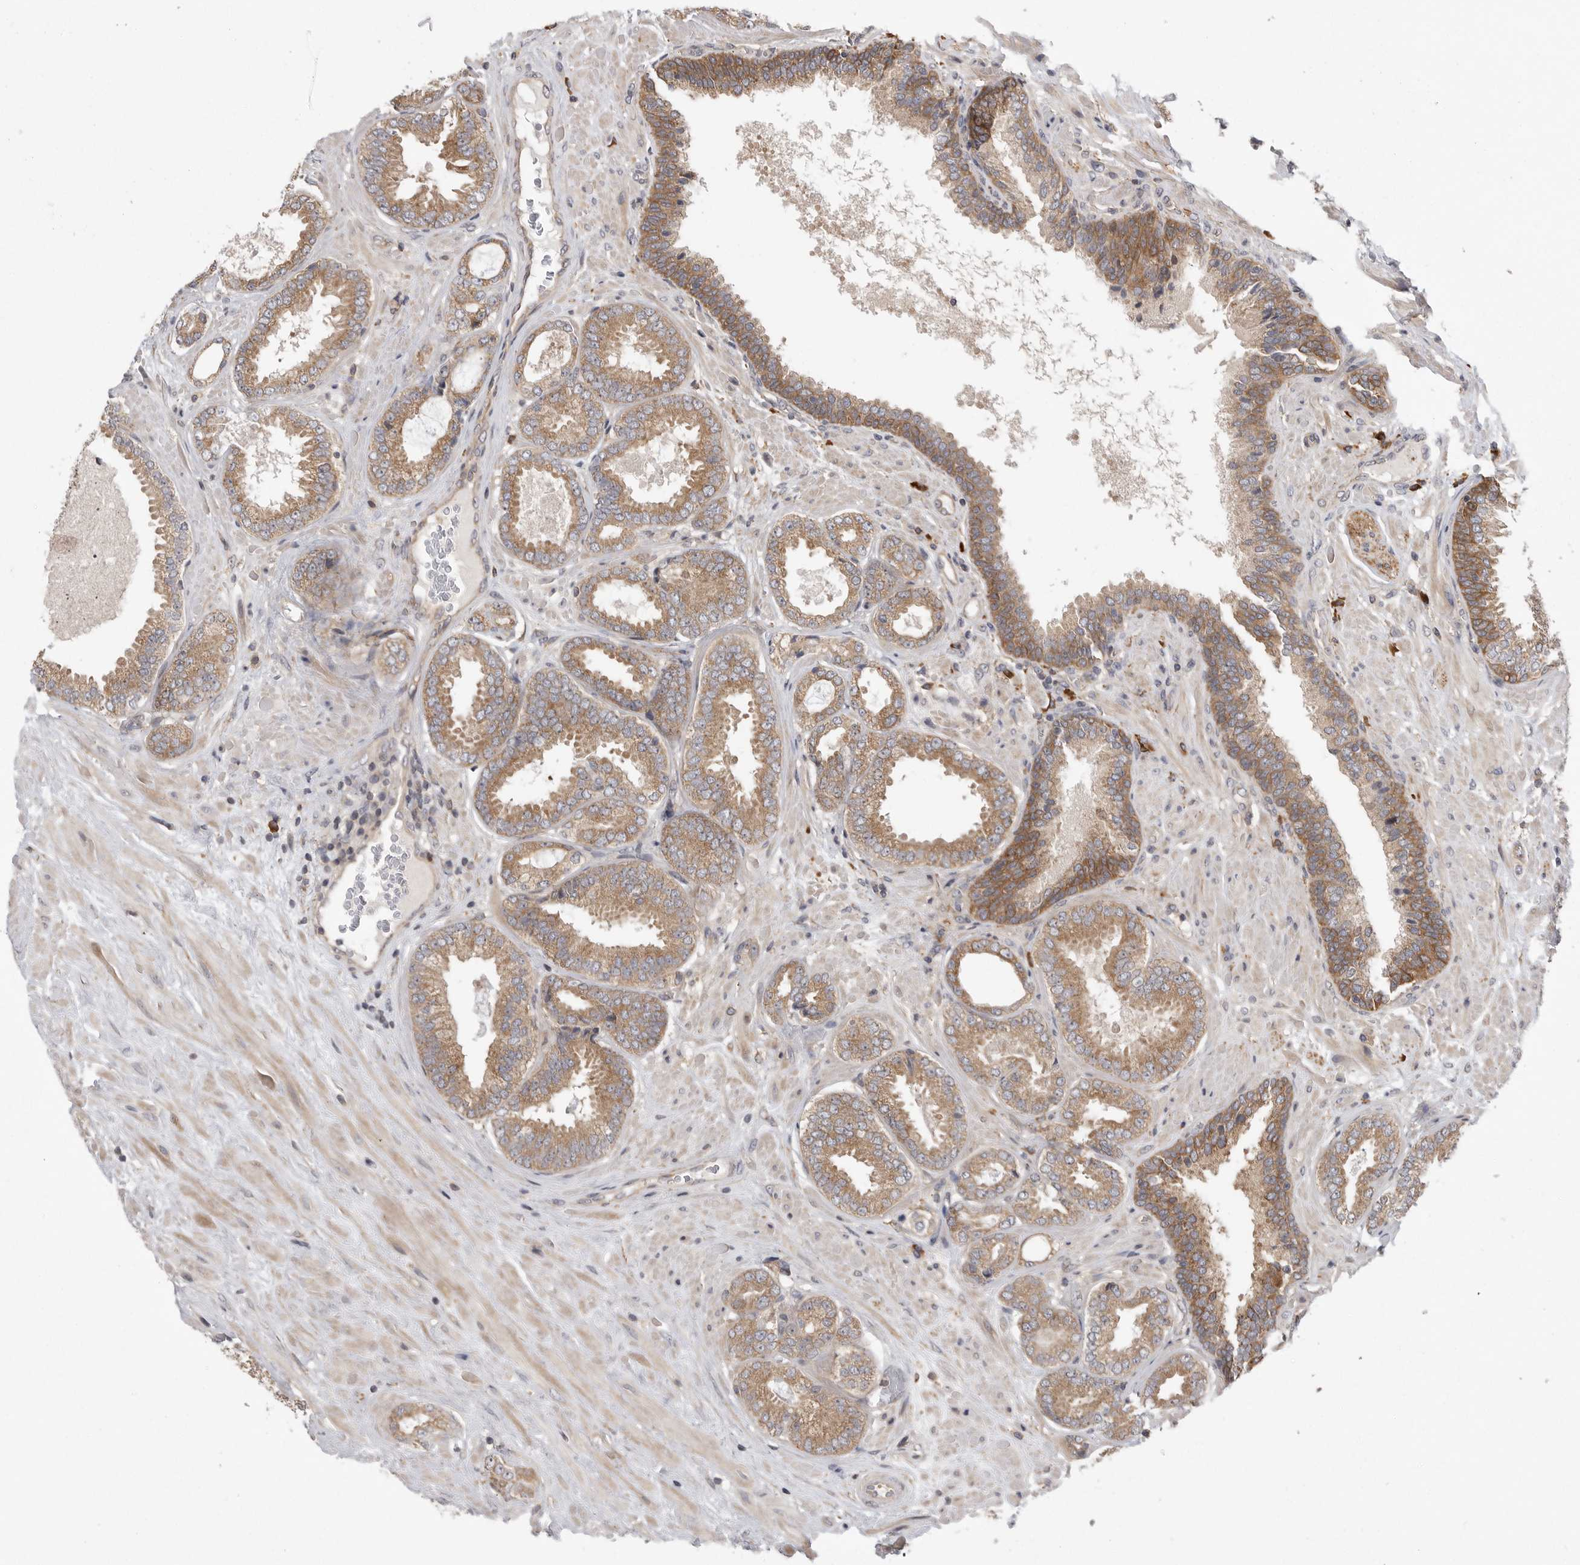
{"staining": {"intensity": "moderate", "quantity": ">75%", "location": "cytoplasmic/membranous"}, "tissue": "prostate cancer", "cell_type": "Tumor cells", "image_type": "cancer", "snomed": [{"axis": "morphology", "description": "Adenocarcinoma, Low grade"}, {"axis": "topography", "description": "Prostate"}], "caption": "Adenocarcinoma (low-grade) (prostate) stained with a protein marker exhibits moderate staining in tumor cells.", "gene": "OXR1", "patient": {"sex": "male", "age": 71}}